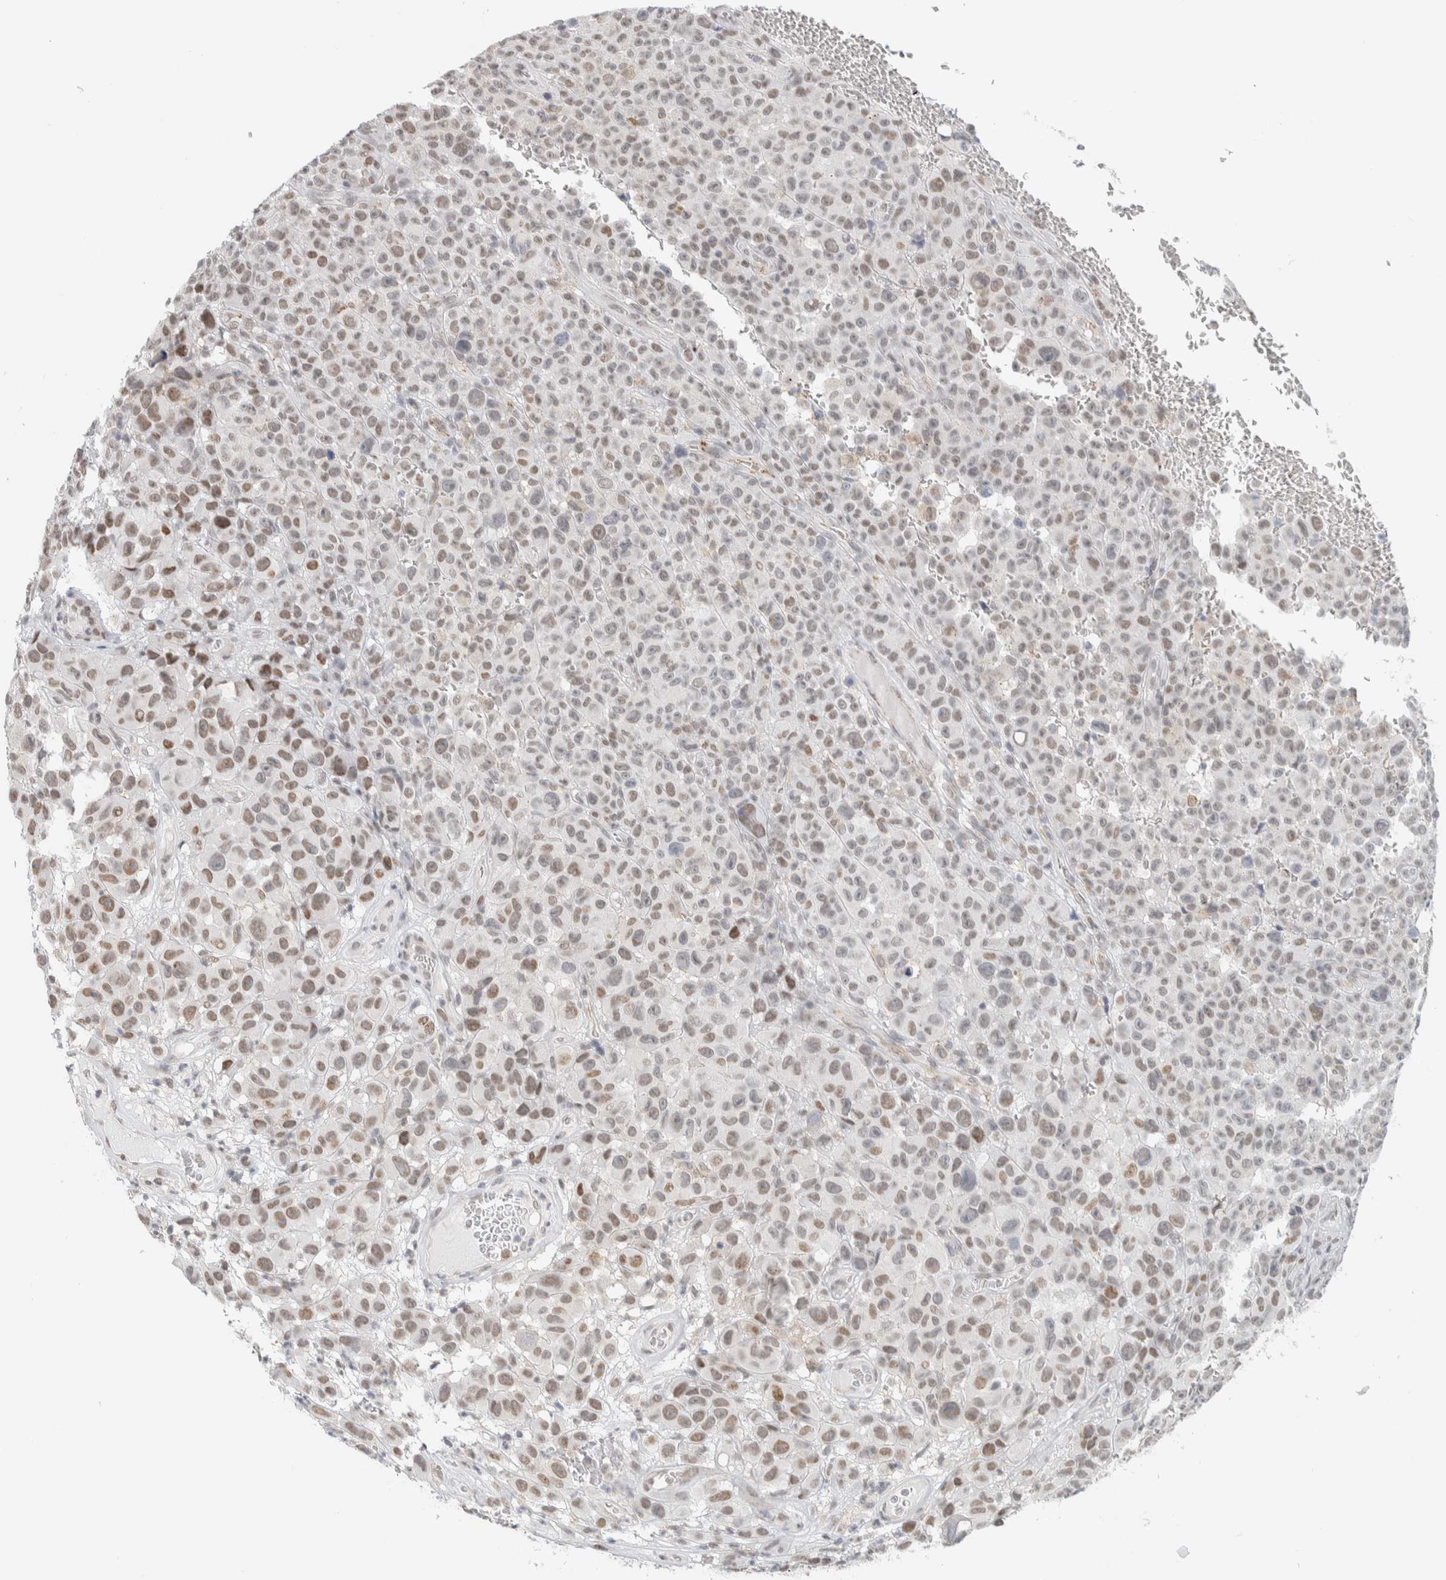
{"staining": {"intensity": "weak", "quantity": ">75%", "location": "cytoplasmic/membranous,nuclear"}, "tissue": "melanoma", "cell_type": "Tumor cells", "image_type": "cancer", "snomed": [{"axis": "morphology", "description": "Malignant melanoma, NOS"}, {"axis": "topography", "description": "Skin"}], "caption": "Immunohistochemistry (DAB (3,3'-diaminobenzidine)) staining of human malignant melanoma shows weak cytoplasmic/membranous and nuclear protein positivity in approximately >75% of tumor cells.", "gene": "CDH17", "patient": {"sex": "female", "age": 82}}